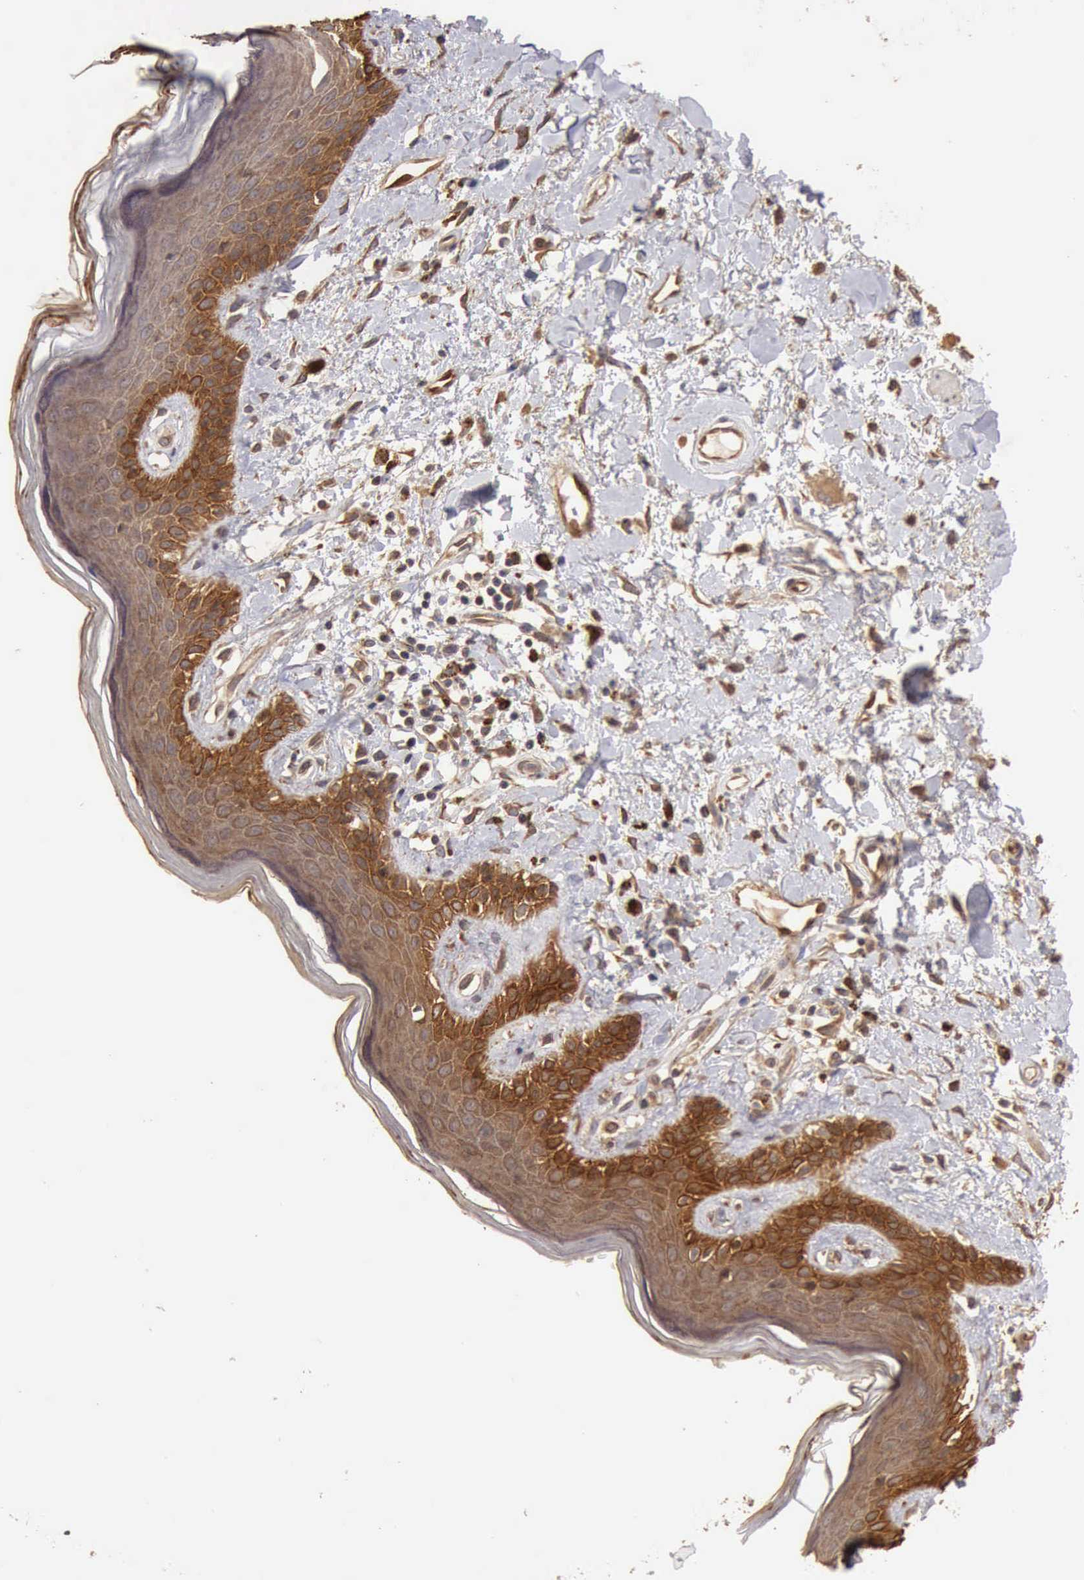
{"staining": {"intensity": "moderate", "quantity": ">75%", "location": "nuclear"}, "tissue": "skin", "cell_type": "Epidermal cells", "image_type": "normal", "snomed": [{"axis": "morphology", "description": "Normal tissue, NOS"}, {"axis": "topography", "description": "Anal"}], "caption": "Immunohistochemical staining of benign skin shows moderate nuclear protein expression in approximately >75% of epidermal cells. Using DAB (3,3'-diaminobenzidine) (brown) and hematoxylin (blue) stains, captured at high magnification using brightfield microscopy.", "gene": "BMX", "patient": {"sex": "female", "age": 78}}